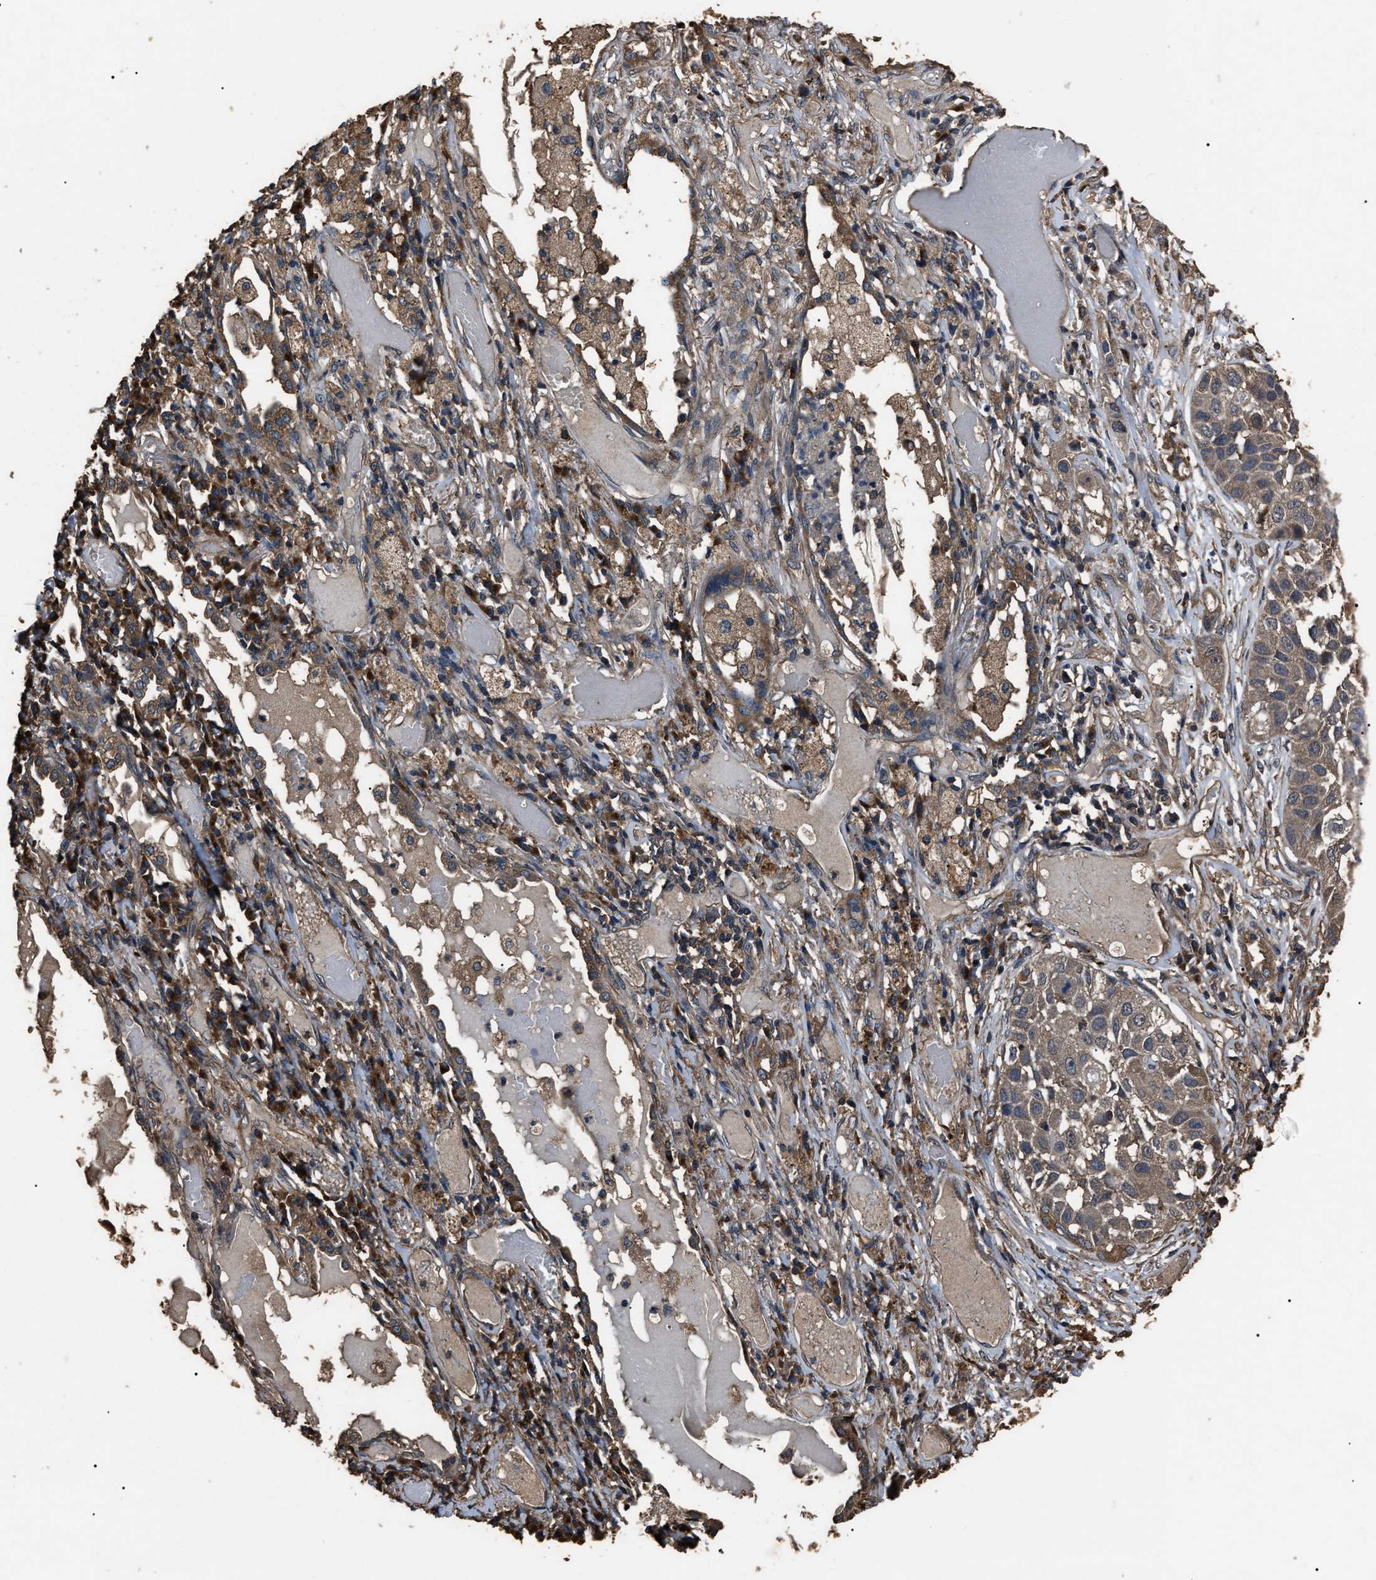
{"staining": {"intensity": "moderate", "quantity": ">75%", "location": "cytoplasmic/membranous"}, "tissue": "lung cancer", "cell_type": "Tumor cells", "image_type": "cancer", "snomed": [{"axis": "morphology", "description": "Squamous cell carcinoma, NOS"}, {"axis": "topography", "description": "Lung"}], "caption": "Immunohistochemistry photomicrograph of human lung cancer (squamous cell carcinoma) stained for a protein (brown), which demonstrates medium levels of moderate cytoplasmic/membranous expression in about >75% of tumor cells.", "gene": "RNF216", "patient": {"sex": "male", "age": 71}}